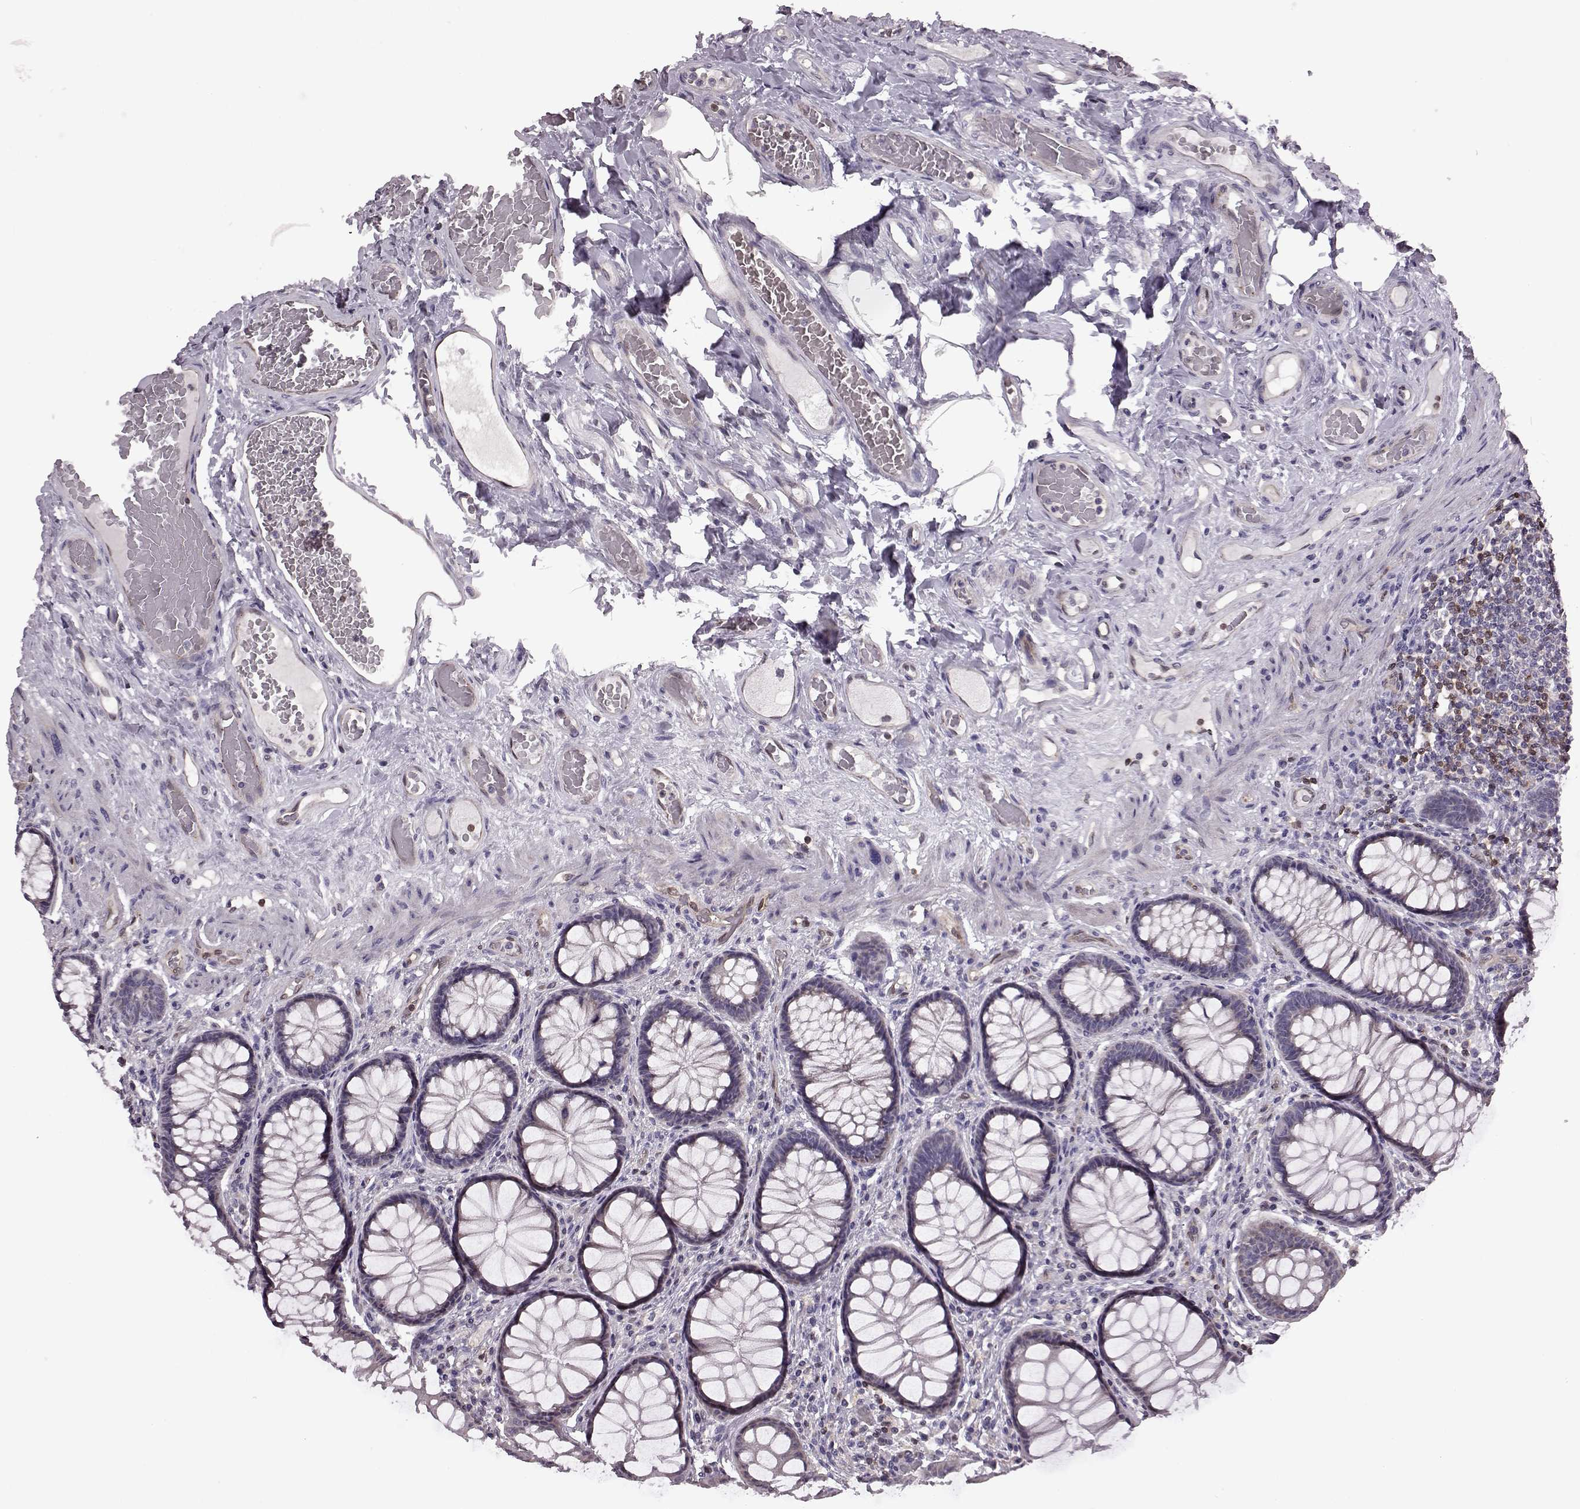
{"staining": {"intensity": "negative", "quantity": "none", "location": "none"}, "tissue": "colon", "cell_type": "Endothelial cells", "image_type": "normal", "snomed": [{"axis": "morphology", "description": "Normal tissue, NOS"}, {"axis": "topography", "description": "Colon"}], "caption": "Endothelial cells show no significant protein expression in normal colon. The staining is performed using DAB brown chromogen with nuclei counter-stained in using hematoxylin.", "gene": "CDC42SE1", "patient": {"sex": "female", "age": 65}}